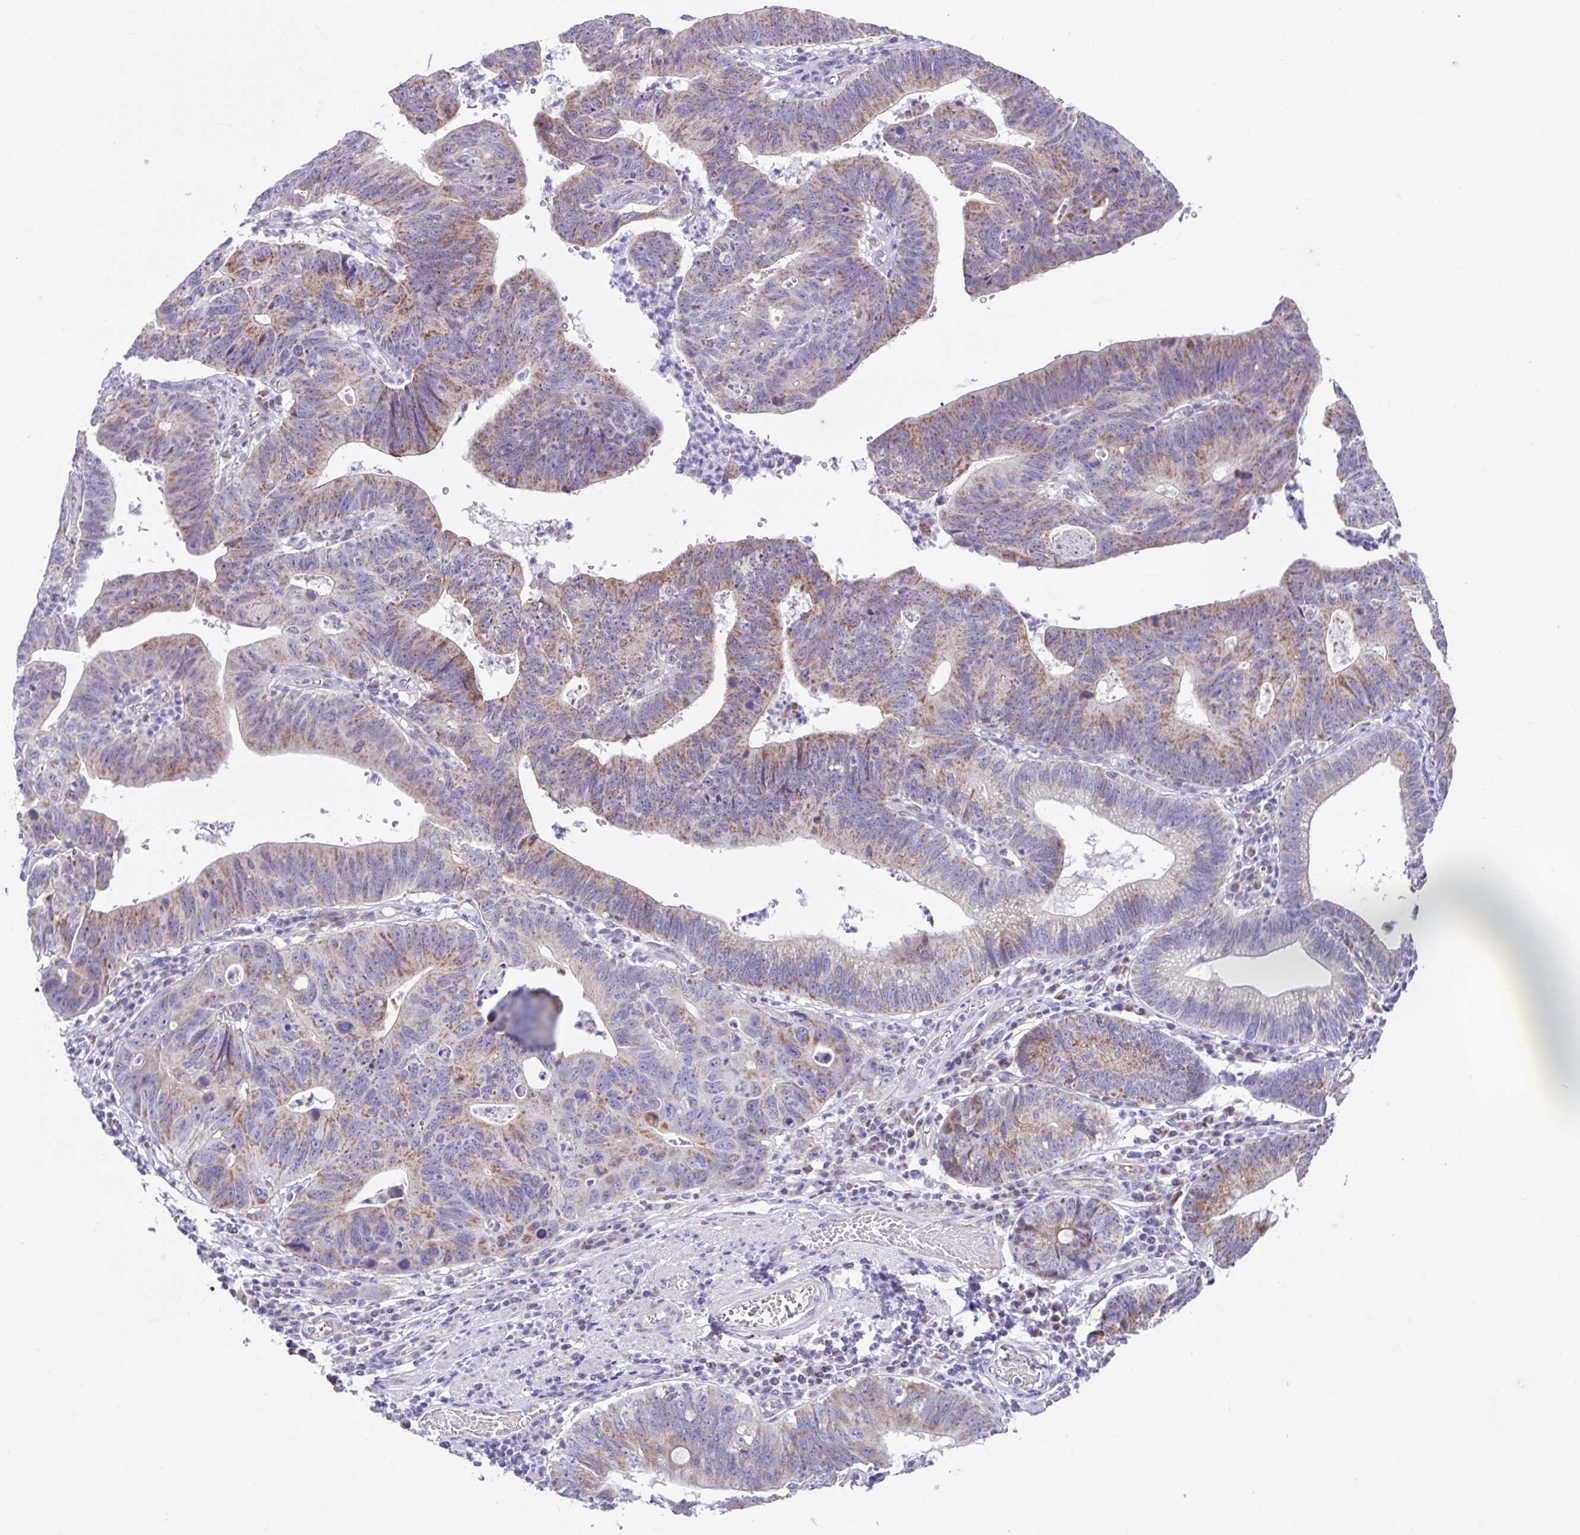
{"staining": {"intensity": "moderate", "quantity": ">75%", "location": "cytoplasmic/membranous"}, "tissue": "stomach cancer", "cell_type": "Tumor cells", "image_type": "cancer", "snomed": [{"axis": "morphology", "description": "Adenocarcinoma, NOS"}, {"axis": "topography", "description": "Stomach"}], "caption": "Stomach adenocarcinoma was stained to show a protein in brown. There is medium levels of moderate cytoplasmic/membranous staining in about >75% of tumor cells.", "gene": "NDUFS2", "patient": {"sex": "male", "age": 59}}